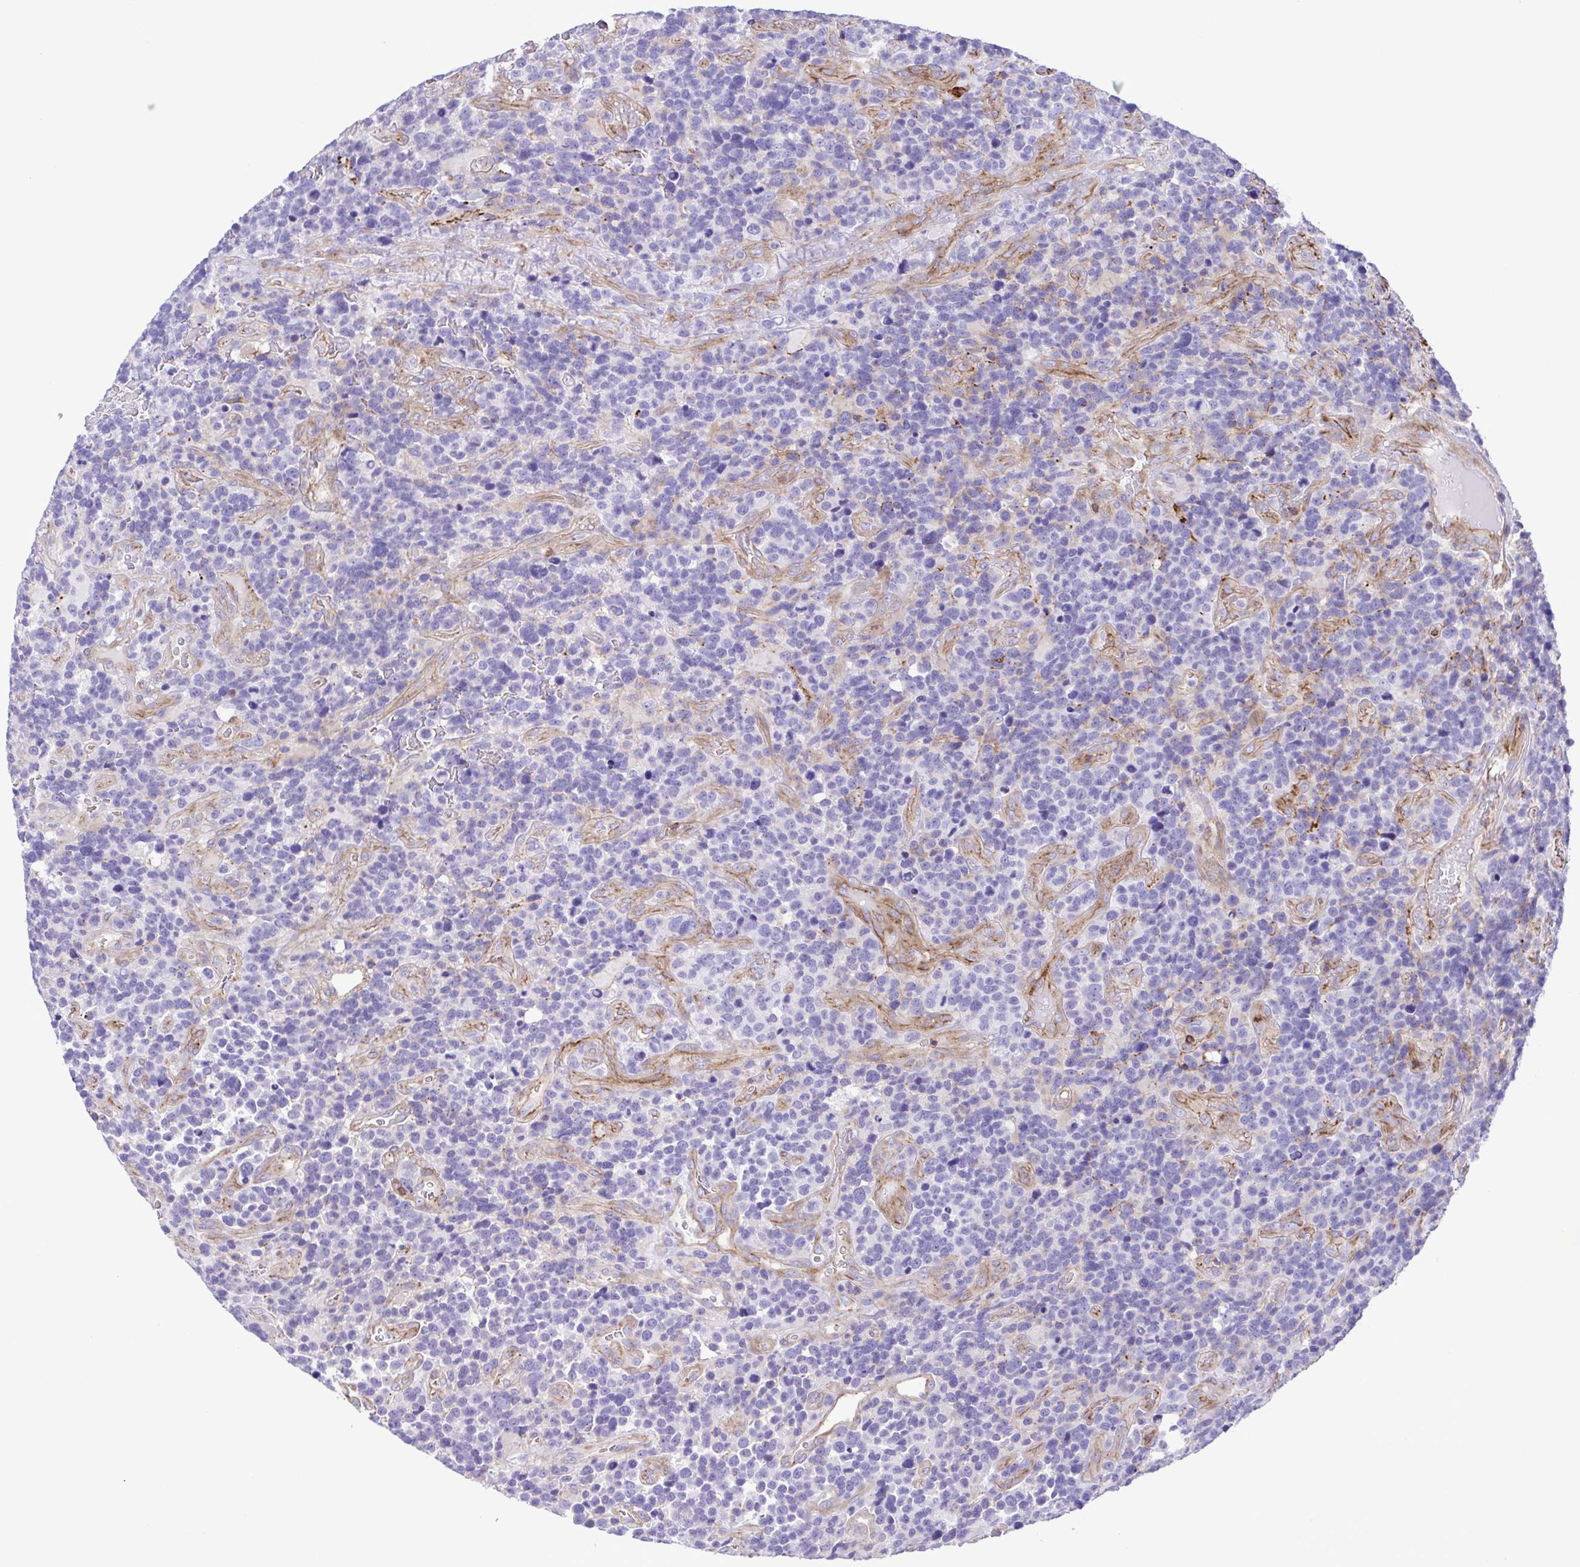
{"staining": {"intensity": "negative", "quantity": "none", "location": "none"}, "tissue": "glioma", "cell_type": "Tumor cells", "image_type": "cancer", "snomed": [{"axis": "morphology", "description": "Glioma, malignant, High grade"}, {"axis": "topography", "description": "Brain"}], "caption": "Glioma was stained to show a protein in brown. There is no significant positivity in tumor cells. Brightfield microscopy of immunohistochemistry stained with DAB (3,3'-diaminobenzidine) (brown) and hematoxylin (blue), captured at high magnification.", "gene": "FLT1", "patient": {"sex": "male", "age": 33}}